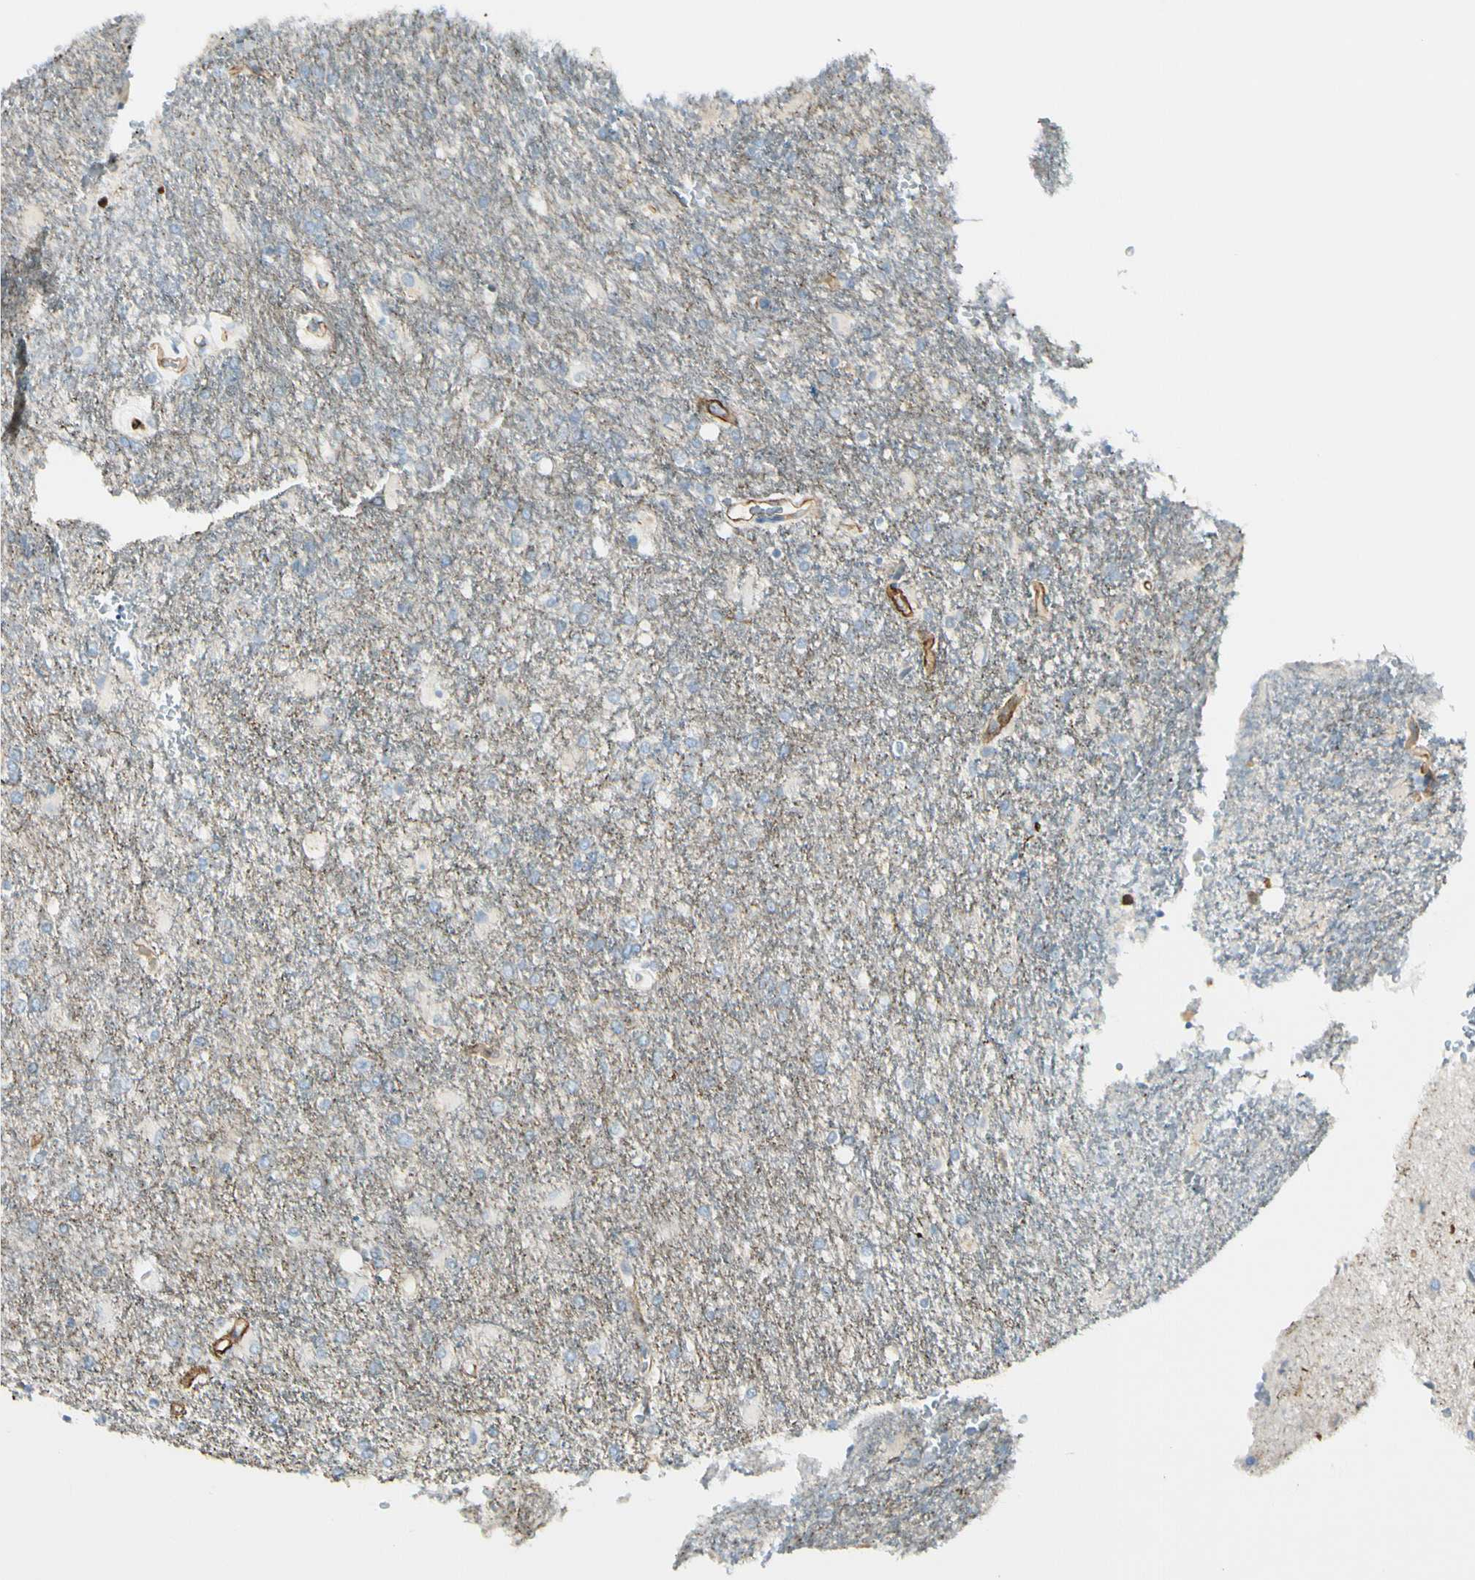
{"staining": {"intensity": "negative", "quantity": "none", "location": "none"}, "tissue": "glioma", "cell_type": "Tumor cells", "image_type": "cancer", "snomed": [{"axis": "morphology", "description": "Glioma, malignant, High grade"}, {"axis": "topography", "description": "Brain"}], "caption": "IHC histopathology image of neoplastic tissue: human malignant high-grade glioma stained with DAB (3,3'-diaminobenzidine) displays no significant protein staining in tumor cells.", "gene": "CD93", "patient": {"sex": "male", "age": 71}}